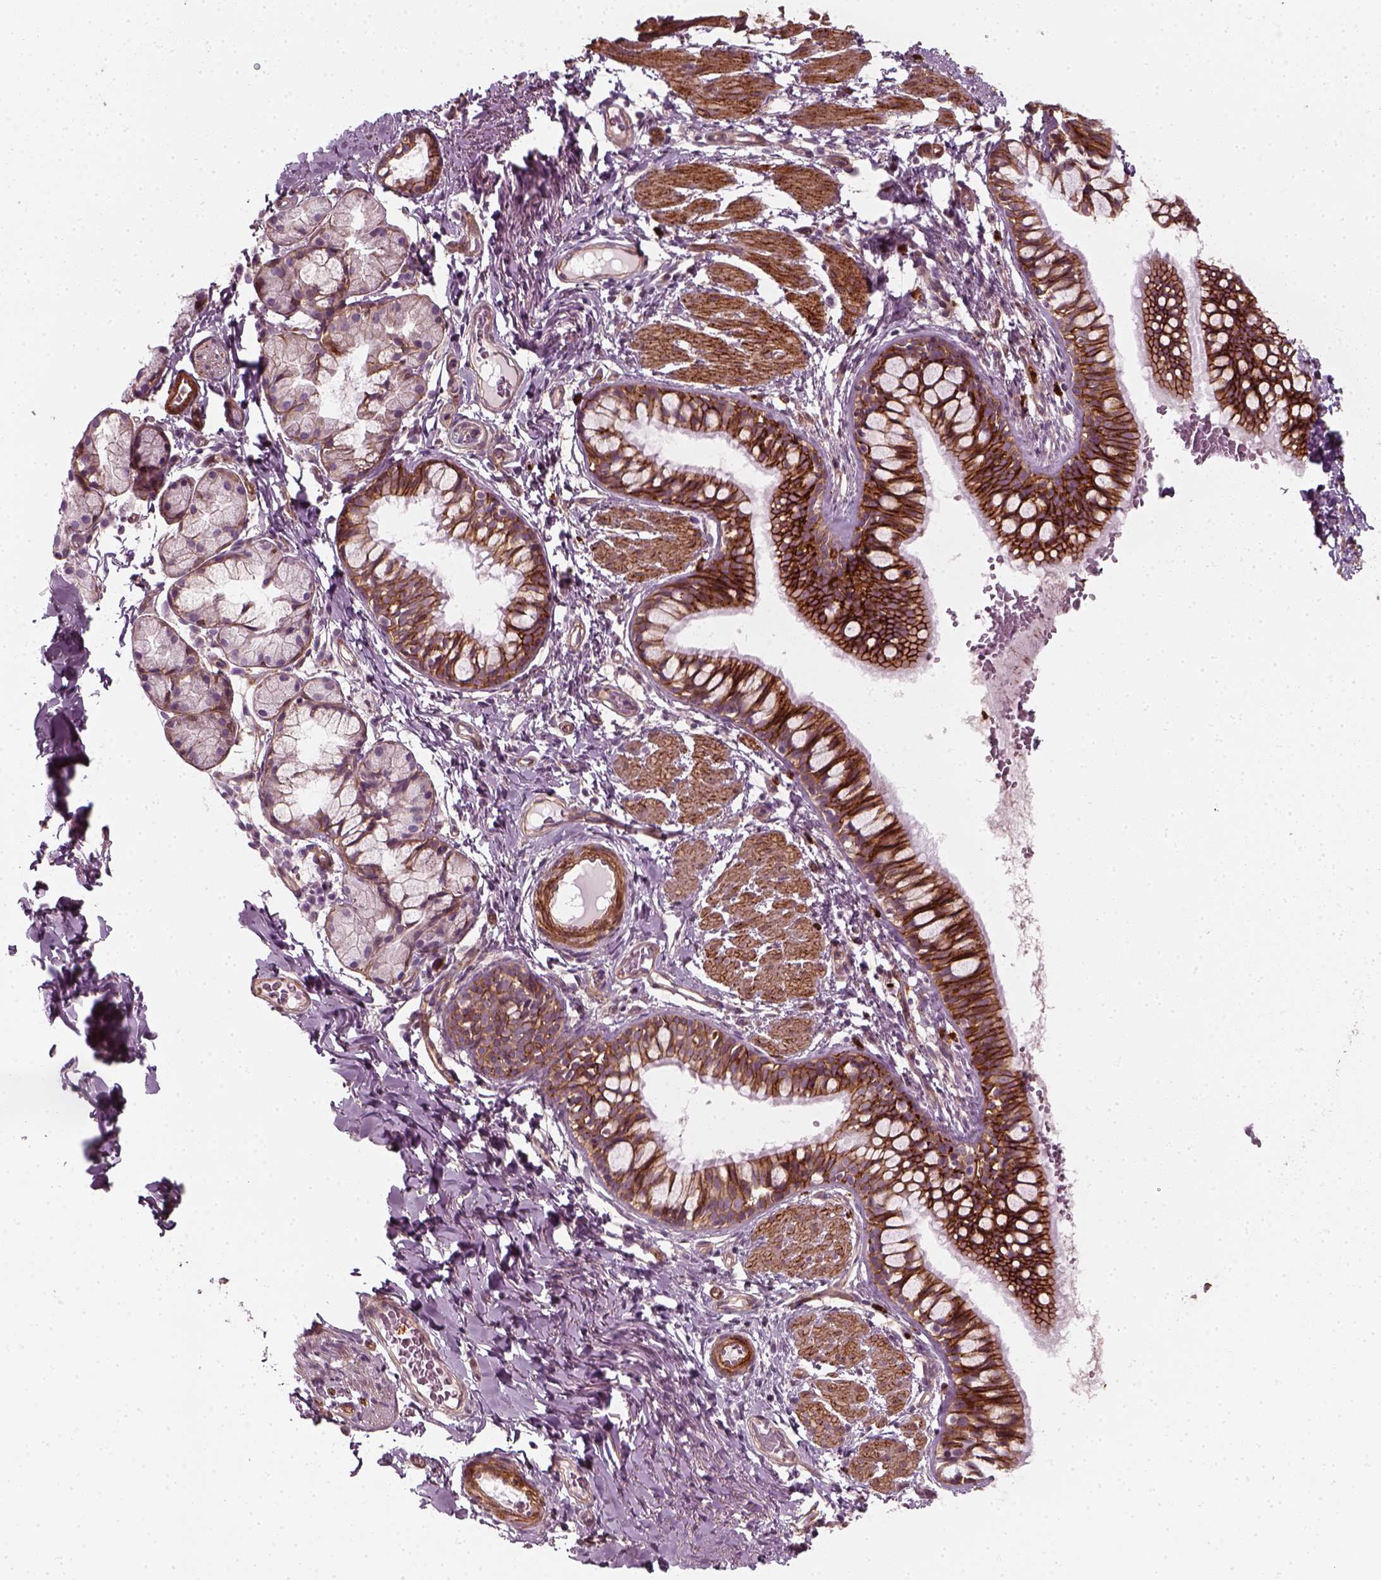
{"staining": {"intensity": "strong", "quantity": ">75%", "location": "cytoplasmic/membranous"}, "tissue": "bronchus", "cell_type": "Respiratory epithelial cells", "image_type": "normal", "snomed": [{"axis": "morphology", "description": "Normal tissue, NOS"}, {"axis": "topography", "description": "Bronchus"}], "caption": "The histopathology image shows immunohistochemical staining of benign bronchus. There is strong cytoplasmic/membranous positivity is identified in about >75% of respiratory epithelial cells. (DAB (3,3'-diaminobenzidine) IHC, brown staining for protein, blue staining for nuclei).", "gene": "NPTN", "patient": {"sex": "male", "age": 1}}